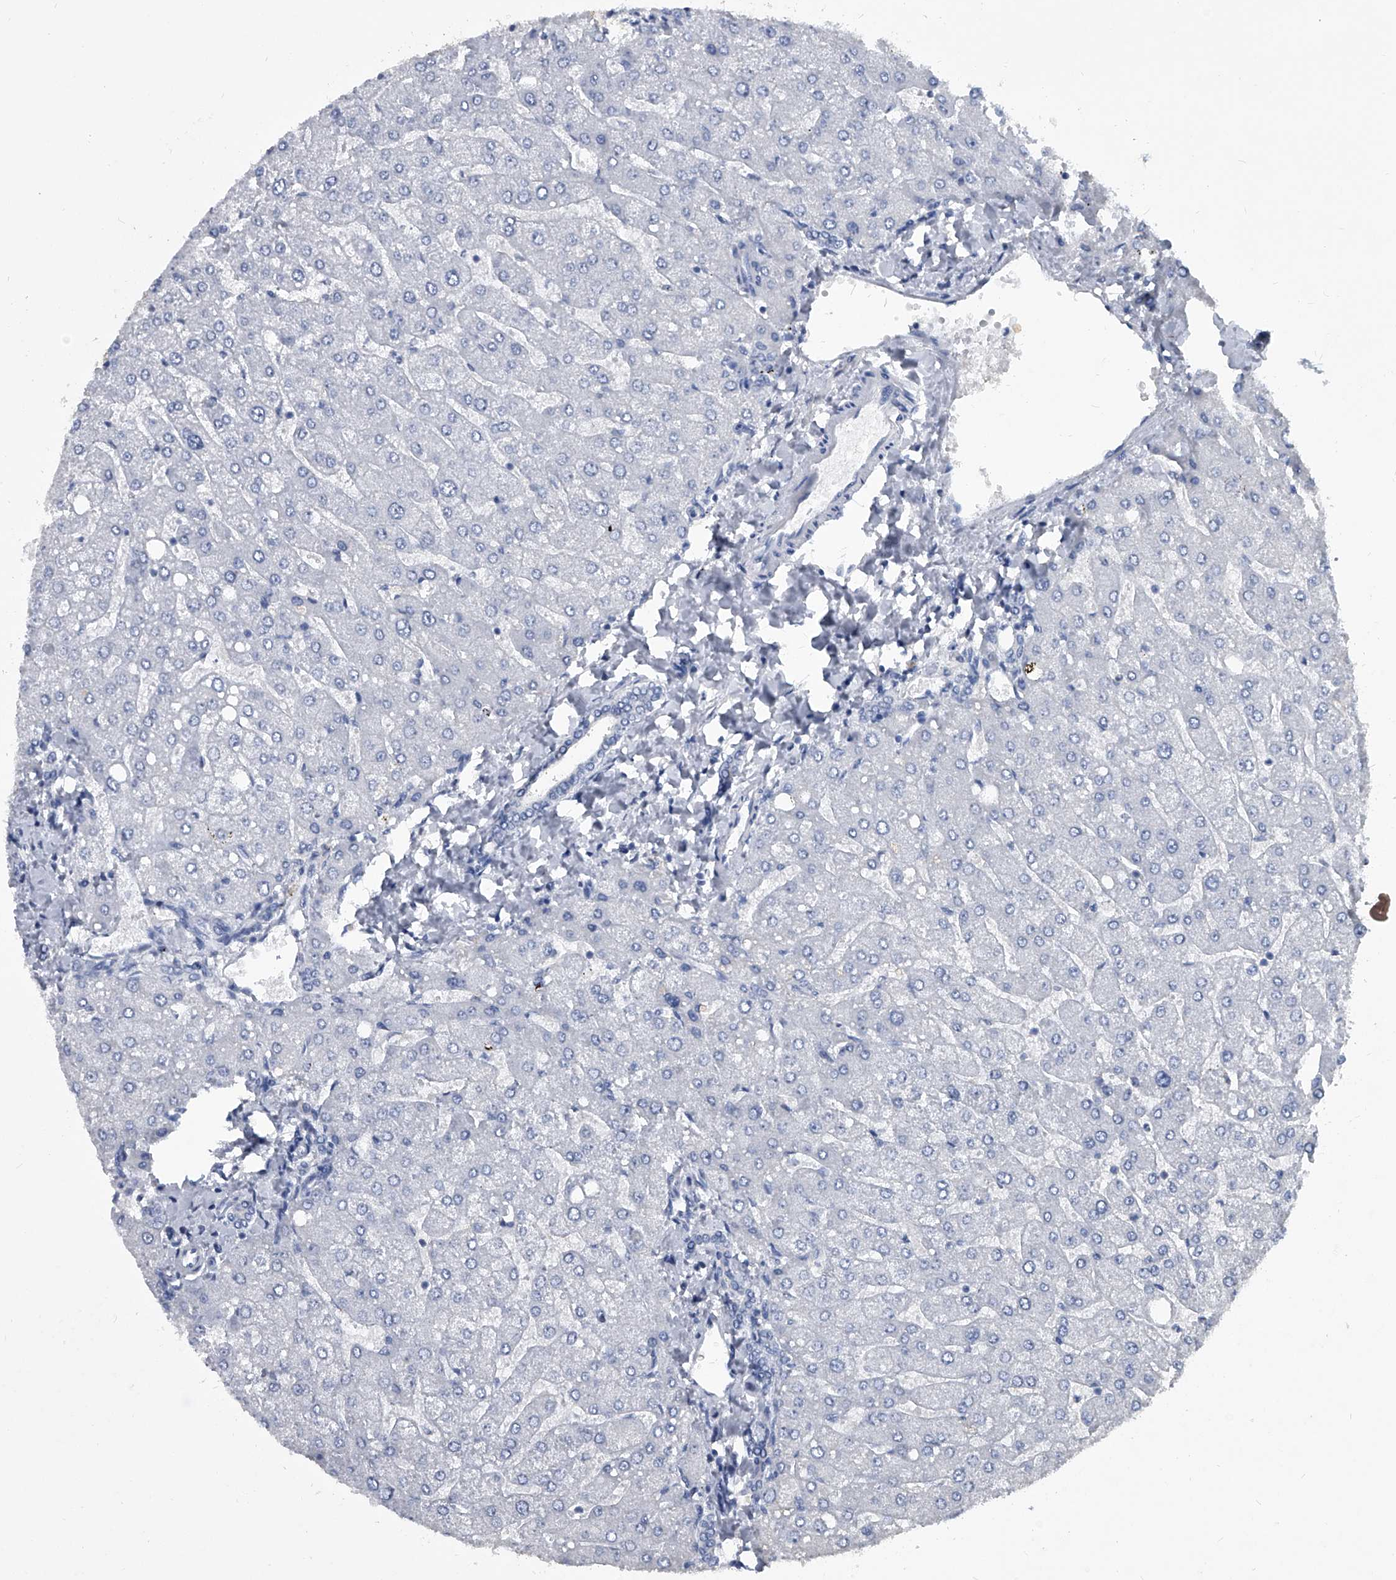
{"staining": {"intensity": "negative", "quantity": "none", "location": "none"}, "tissue": "liver", "cell_type": "Cholangiocytes", "image_type": "normal", "snomed": [{"axis": "morphology", "description": "Normal tissue, NOS"}, {"axis": "topography", "description": "Liver"}], "caption": "This histopathology image is of benign liver stained with immunohistochemistry to label a protein in brown with the nuclei are counter-stained blue. There is no expression in cholangiocytes.", "gene": "BCAS1", "patient": {"sex": "male", "age": 55}}